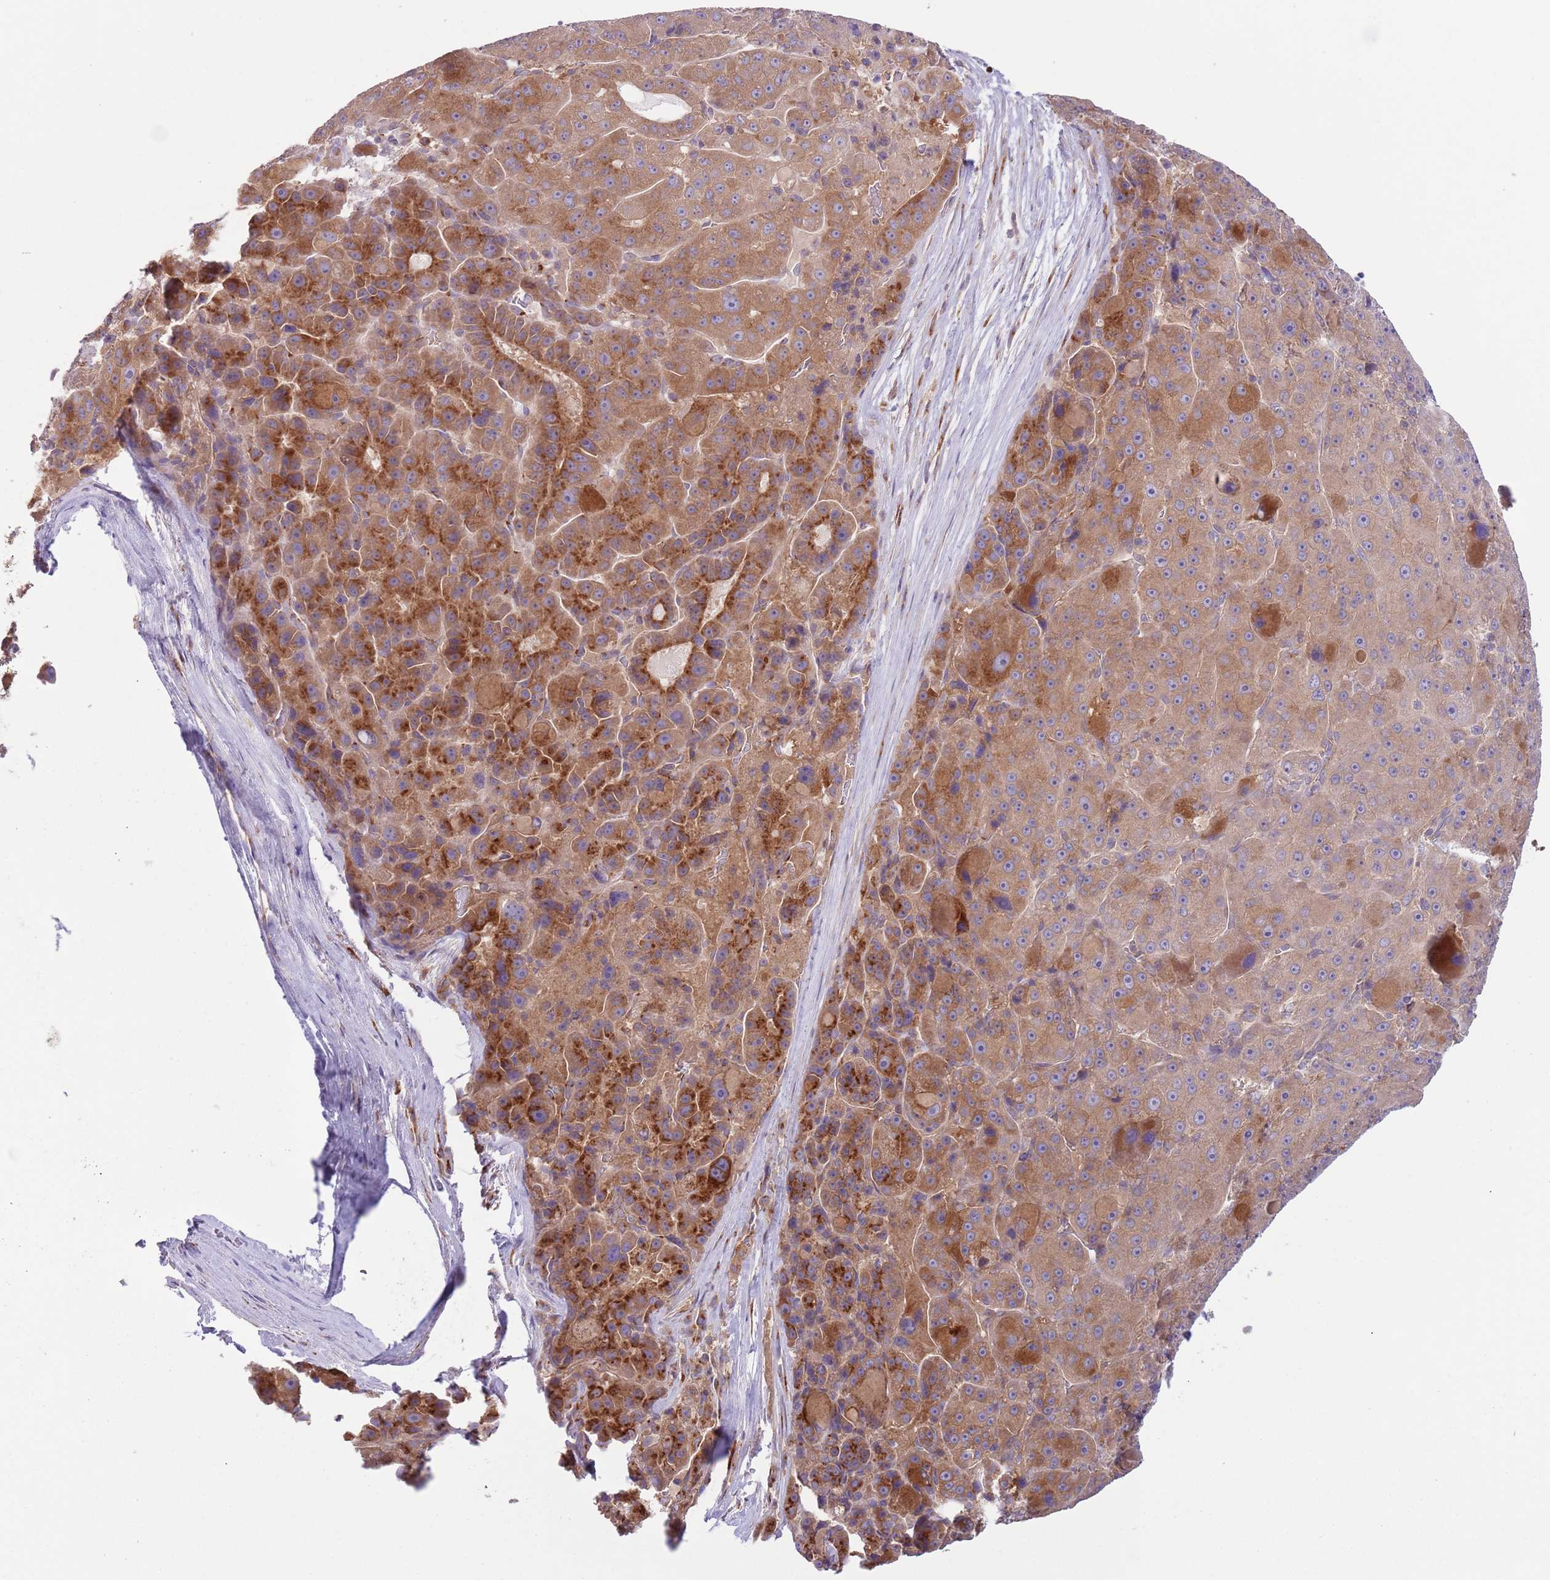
{"staining": {"intensity": "strong", "quantity": ">75%", "location": "cytoplasmic/membranous"}, "tissue": "liver cancer", "cell_type": "Tumor cells", "image_type": "cancer", "snomed": [{"axis": "morphology", "description": "Carcinoma, Hepatocellular, NOS"}, {"axis": "topography", "description": "Liver"}], "caption": "A high amount of strong cytoplasmic/membranous staining is seen in approximately >75% of tumor cells in liver cancer (hepatocellular carcinoma) tissue. (brown staining indicates protein expression, while blue staining denotes nuclei).", "gene": "COPE", "patient": {"sex": "male", "age": 76}}